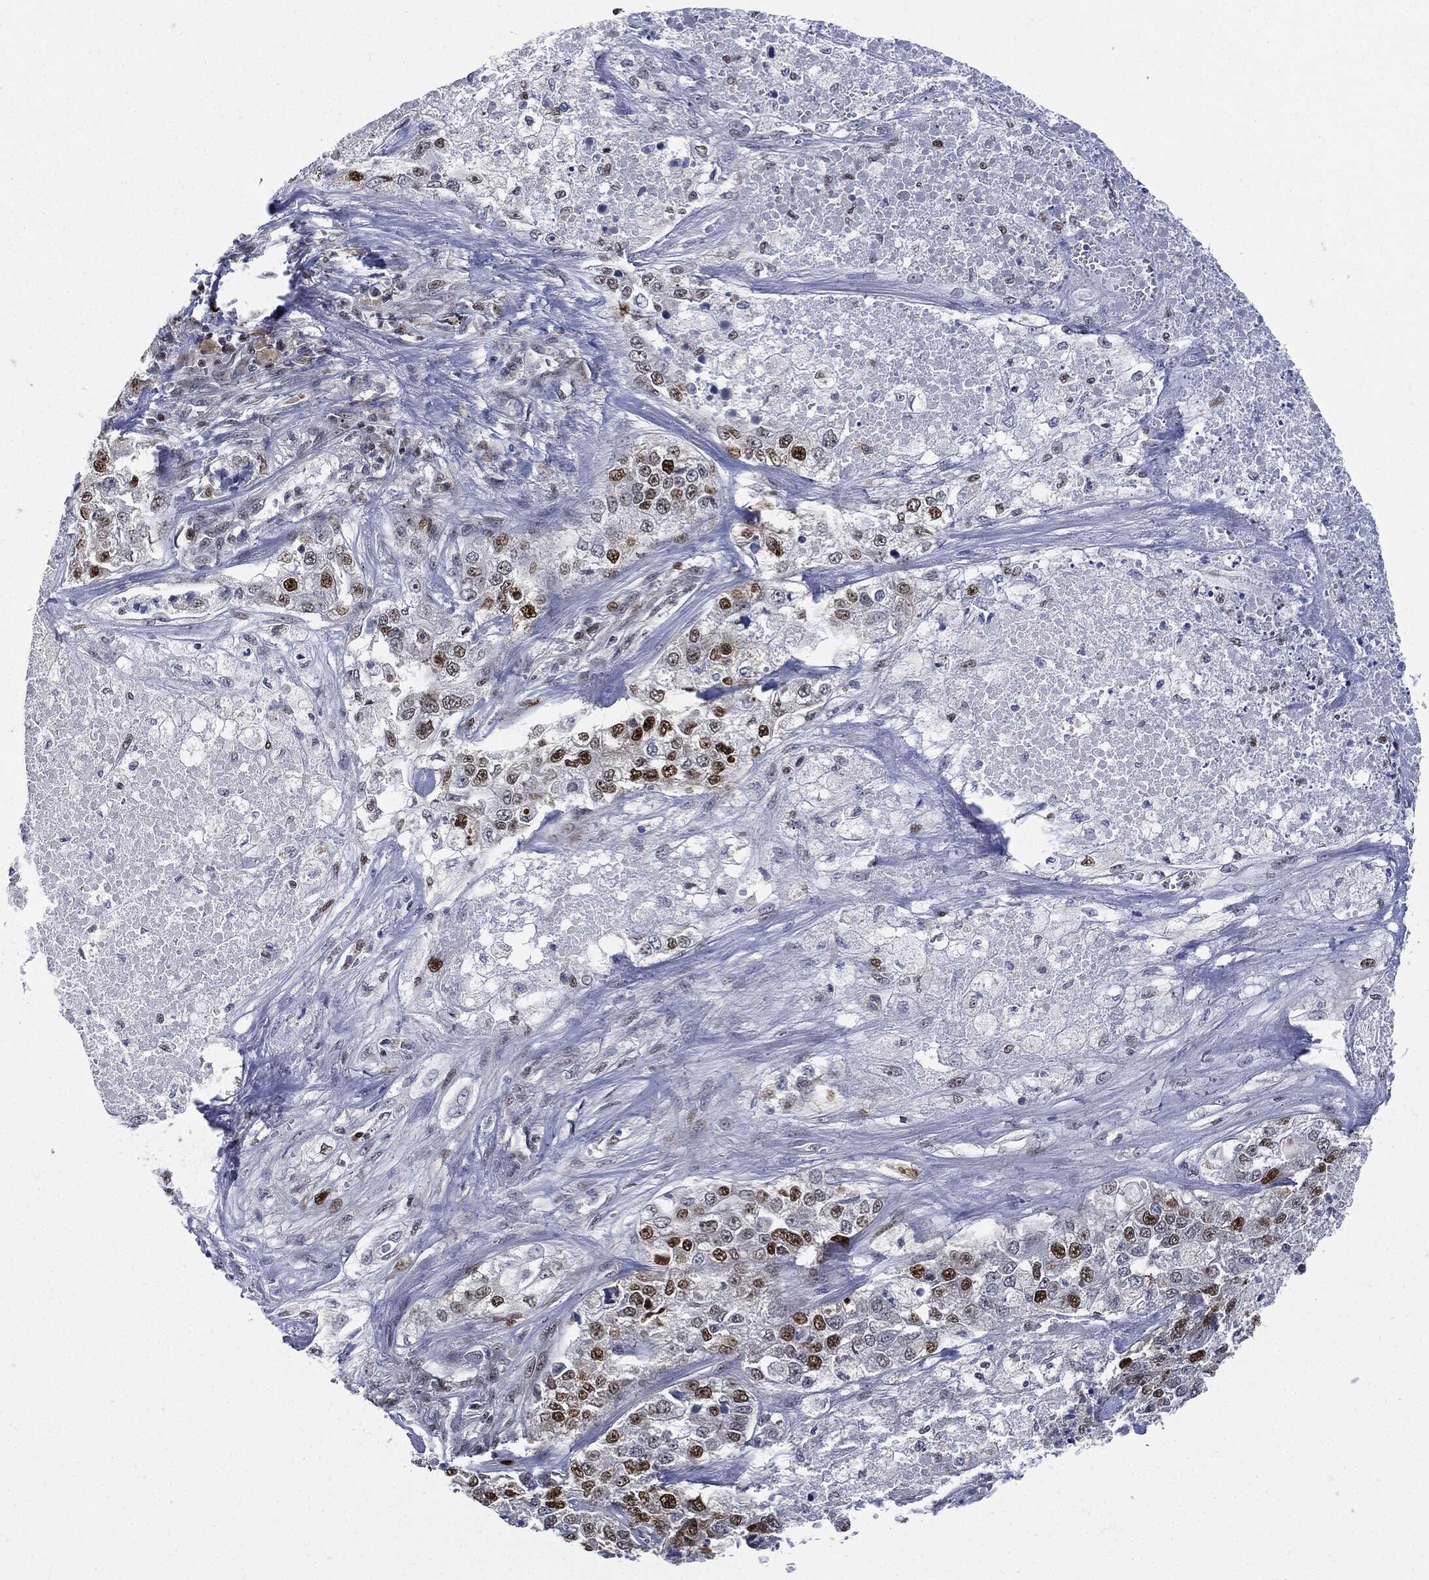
{"staining": {"intensity": "strong", "quantity": "<25%", "location": "nuclear"}, "tissue": "lung cancer", "cell_type": "Tumor cells", "image_type": "cancer", "snomed": [{"axis": "morphology", "description": "Adenocarcinoma, NOS"}, {"axis": "topography", "description": "Lung"}], "caption": "This is a photomicrograph of immunohistochemistry (IHC) staining of lung cancer (adenocarcinoma), which shows strong positivity in the nuclear of tumor cells.", "gene": "PCNA", "patient": {"sex": "male", "age": 49}}